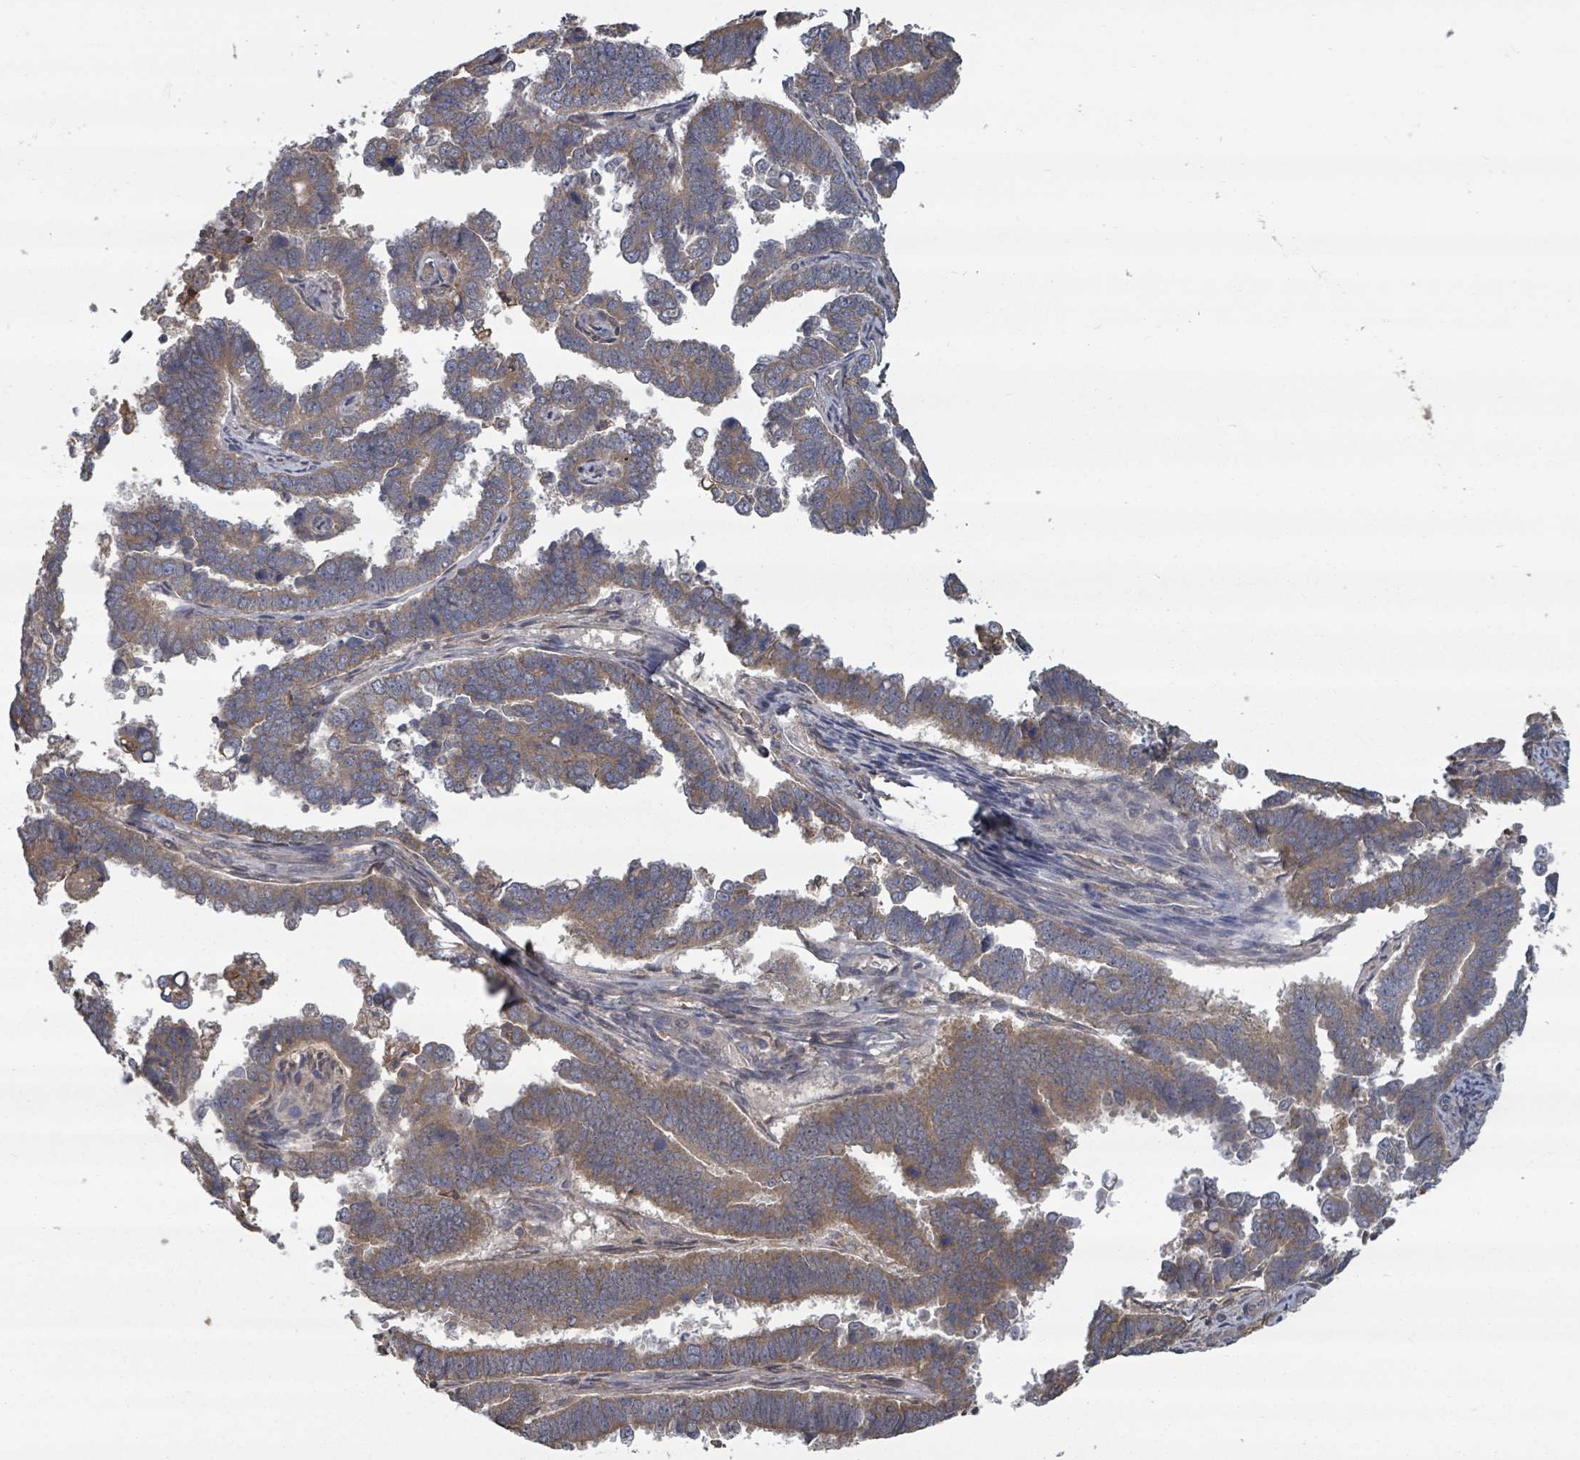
{"staining": {"intensity": "moderate", "quantity": "25%-75%", "location": "cytoplasmic/membranous"}, "tissue": "endometrial cancer", "cell_type": "Tumor cells", "image_type": "cancer", "snomed": [{"axis": "morphology", "description": "Adenocarcinoma, NOS"}, {"axis": "topography", "description": "Endometrium"}], "caption": "Protein expression analysis of endometrial cancer demonstrates moderate cytoplasmic/membranous positivity in approximately 25%-75% of tumor cells.", "gene": "GABBR1", "patient": {"sex": "female", "age": 75}}